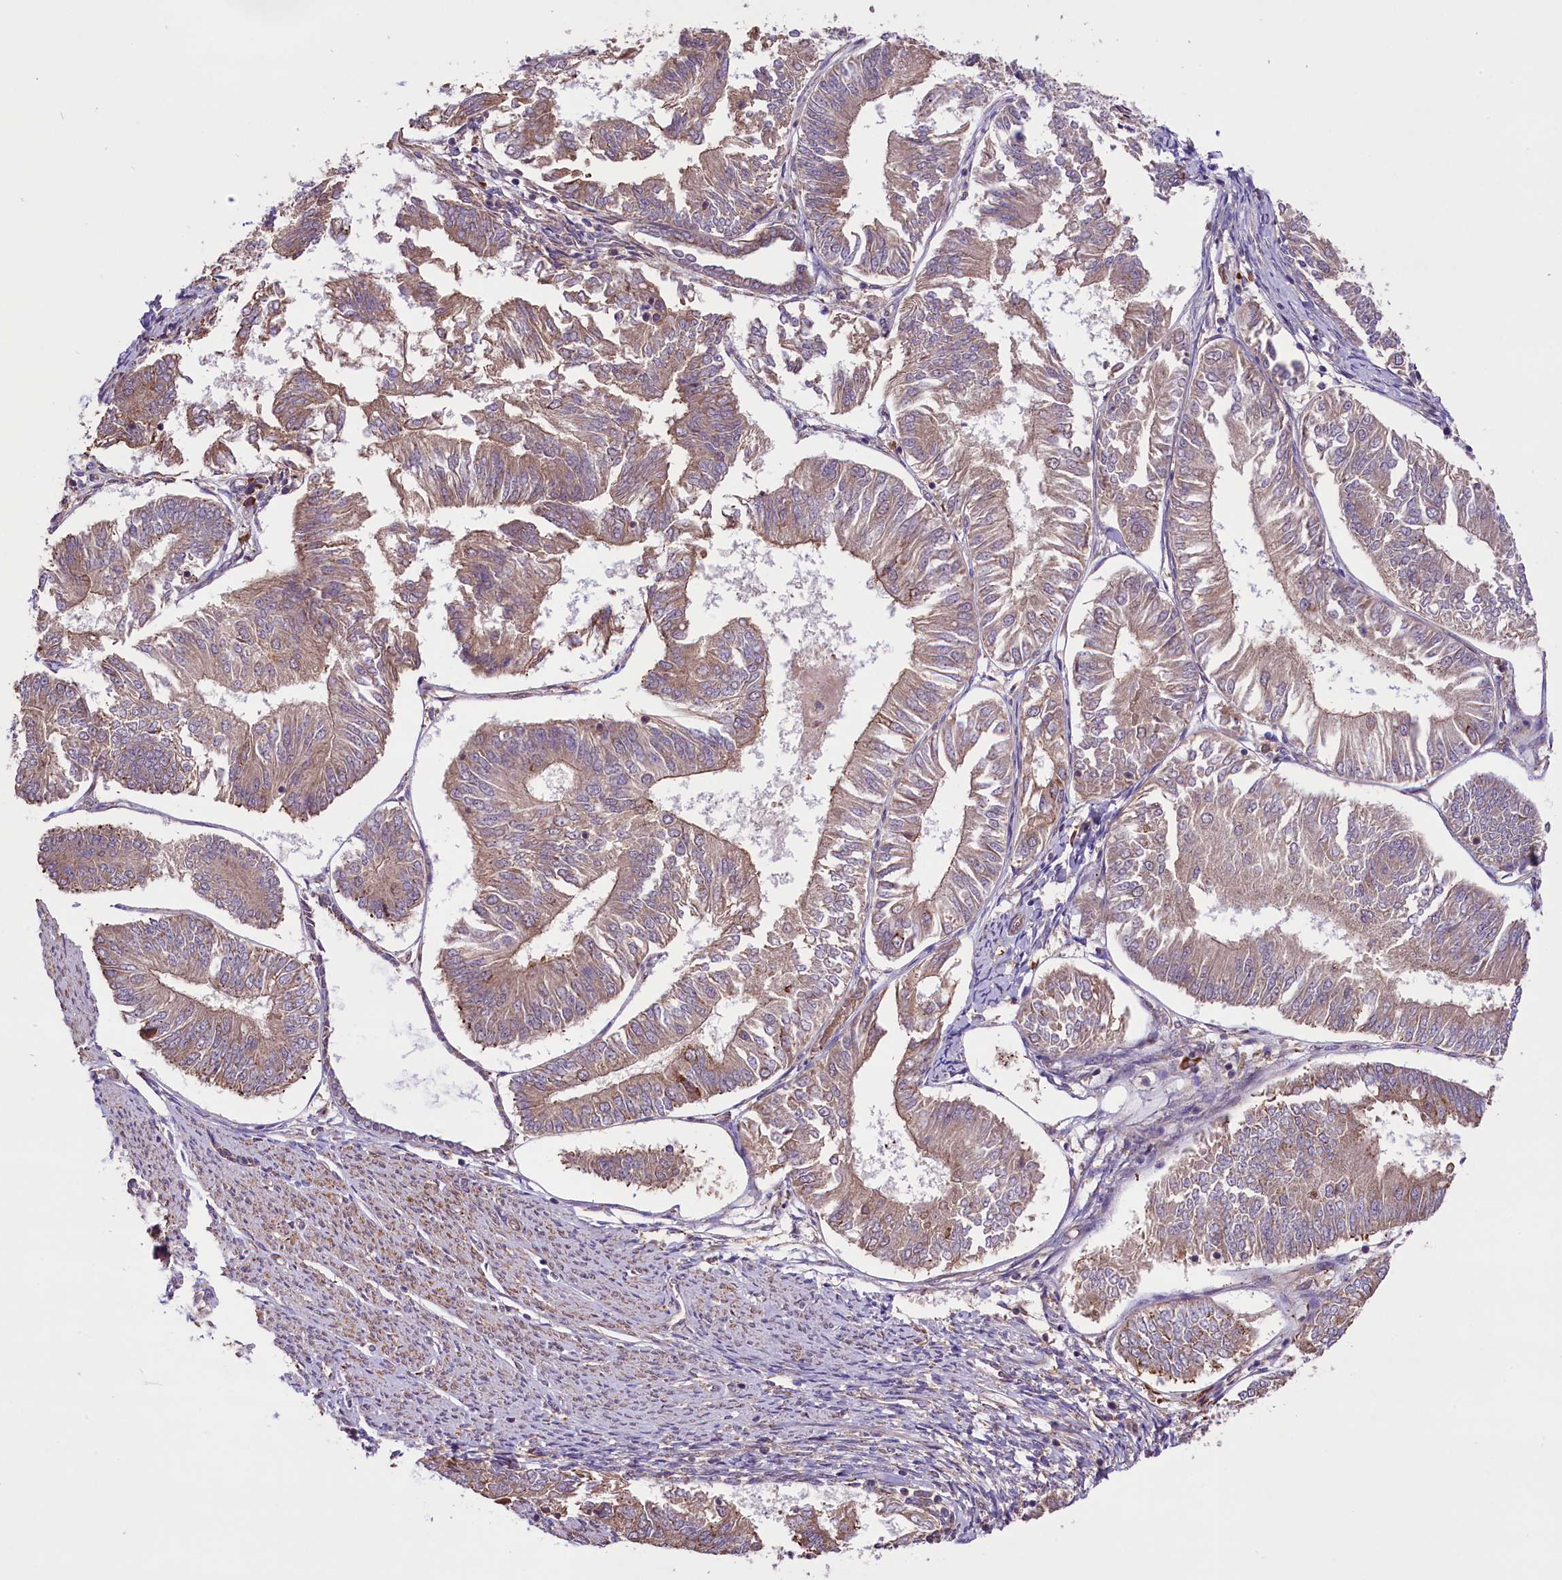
{"staining": {"intensity": "weak", "quantity": "25%-75%", "location": "cytoplasmic/membranous"}, "tissue": "endometrial cancer", "cell_type": "Tumor cells", "image_type": "cancer", "snomed": [{"axis": "morphology", "description": "Adenocarcinoma, NOS"}, {"axis": "topography", "description": "Endometrium"}], "caption": "Weak cytoplasmic/membranous protein positivity is identified in approximately 25%-75% of tumor cells in adenocarcinoma (endometrial).", "gene": "HDAC5", "patient": {"sex": "female", "age": 58}}